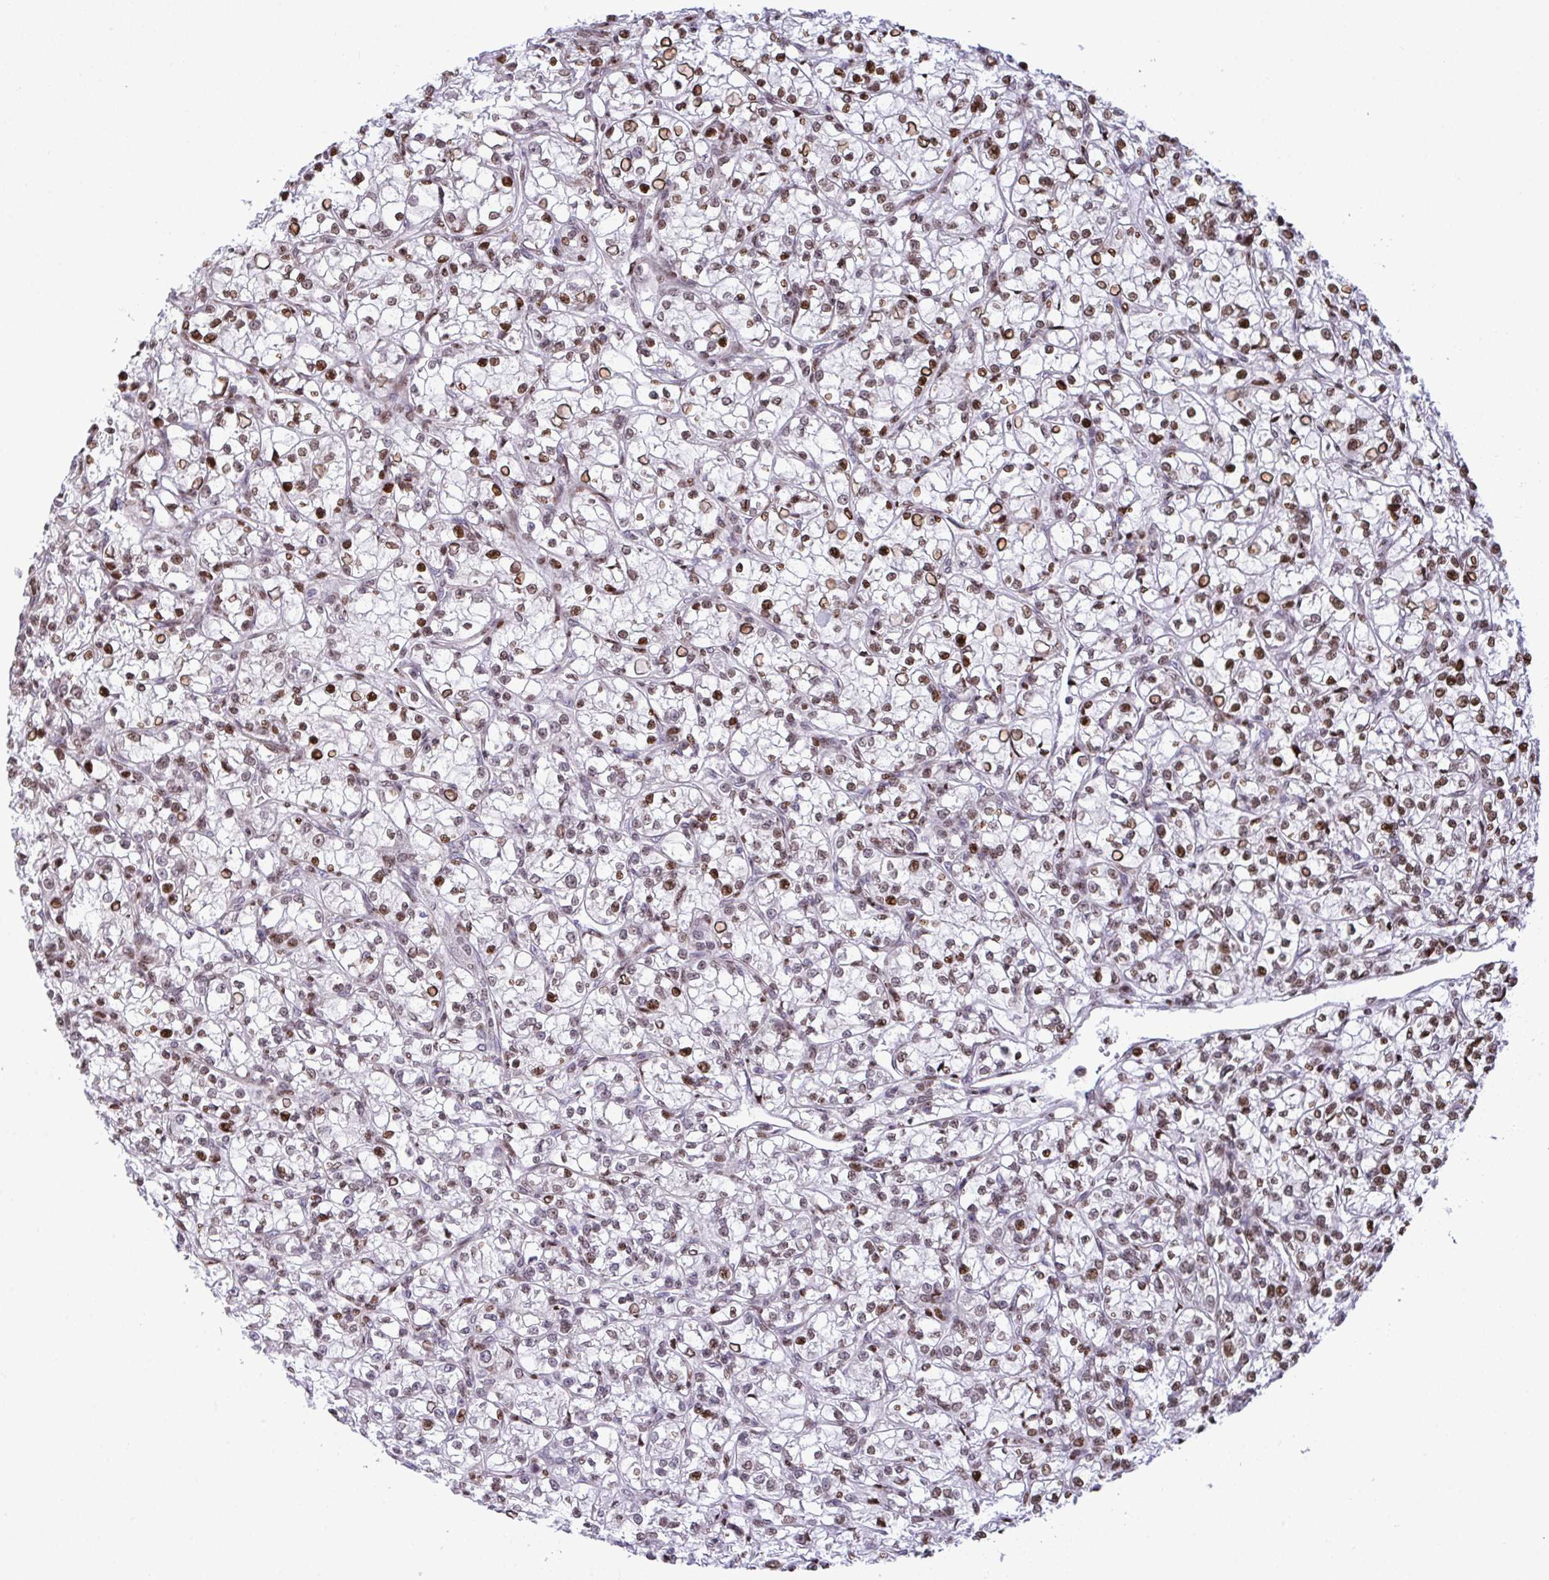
{"staining": {"intensity": "moderate", "quantity": ">75%", "location": "nuclear"}, "tissue": "renal cancer", "cell_type": "Tumor cells", "image_type": "cancer", "snomed": [{"axis": "morphology", "description": "Adenocarcinoma, NOS"}, {"axis": "topography", "description": "Kidney"}], "caption": "A brown stain labels moderate nuclear staining of a protein in human renal cancer tumor cells. The protein of interest is shown in brown color, while the nuclei are stained blue.", "gene": "RAPGEF5", "patient": {"sex": "female", "age": 59}}